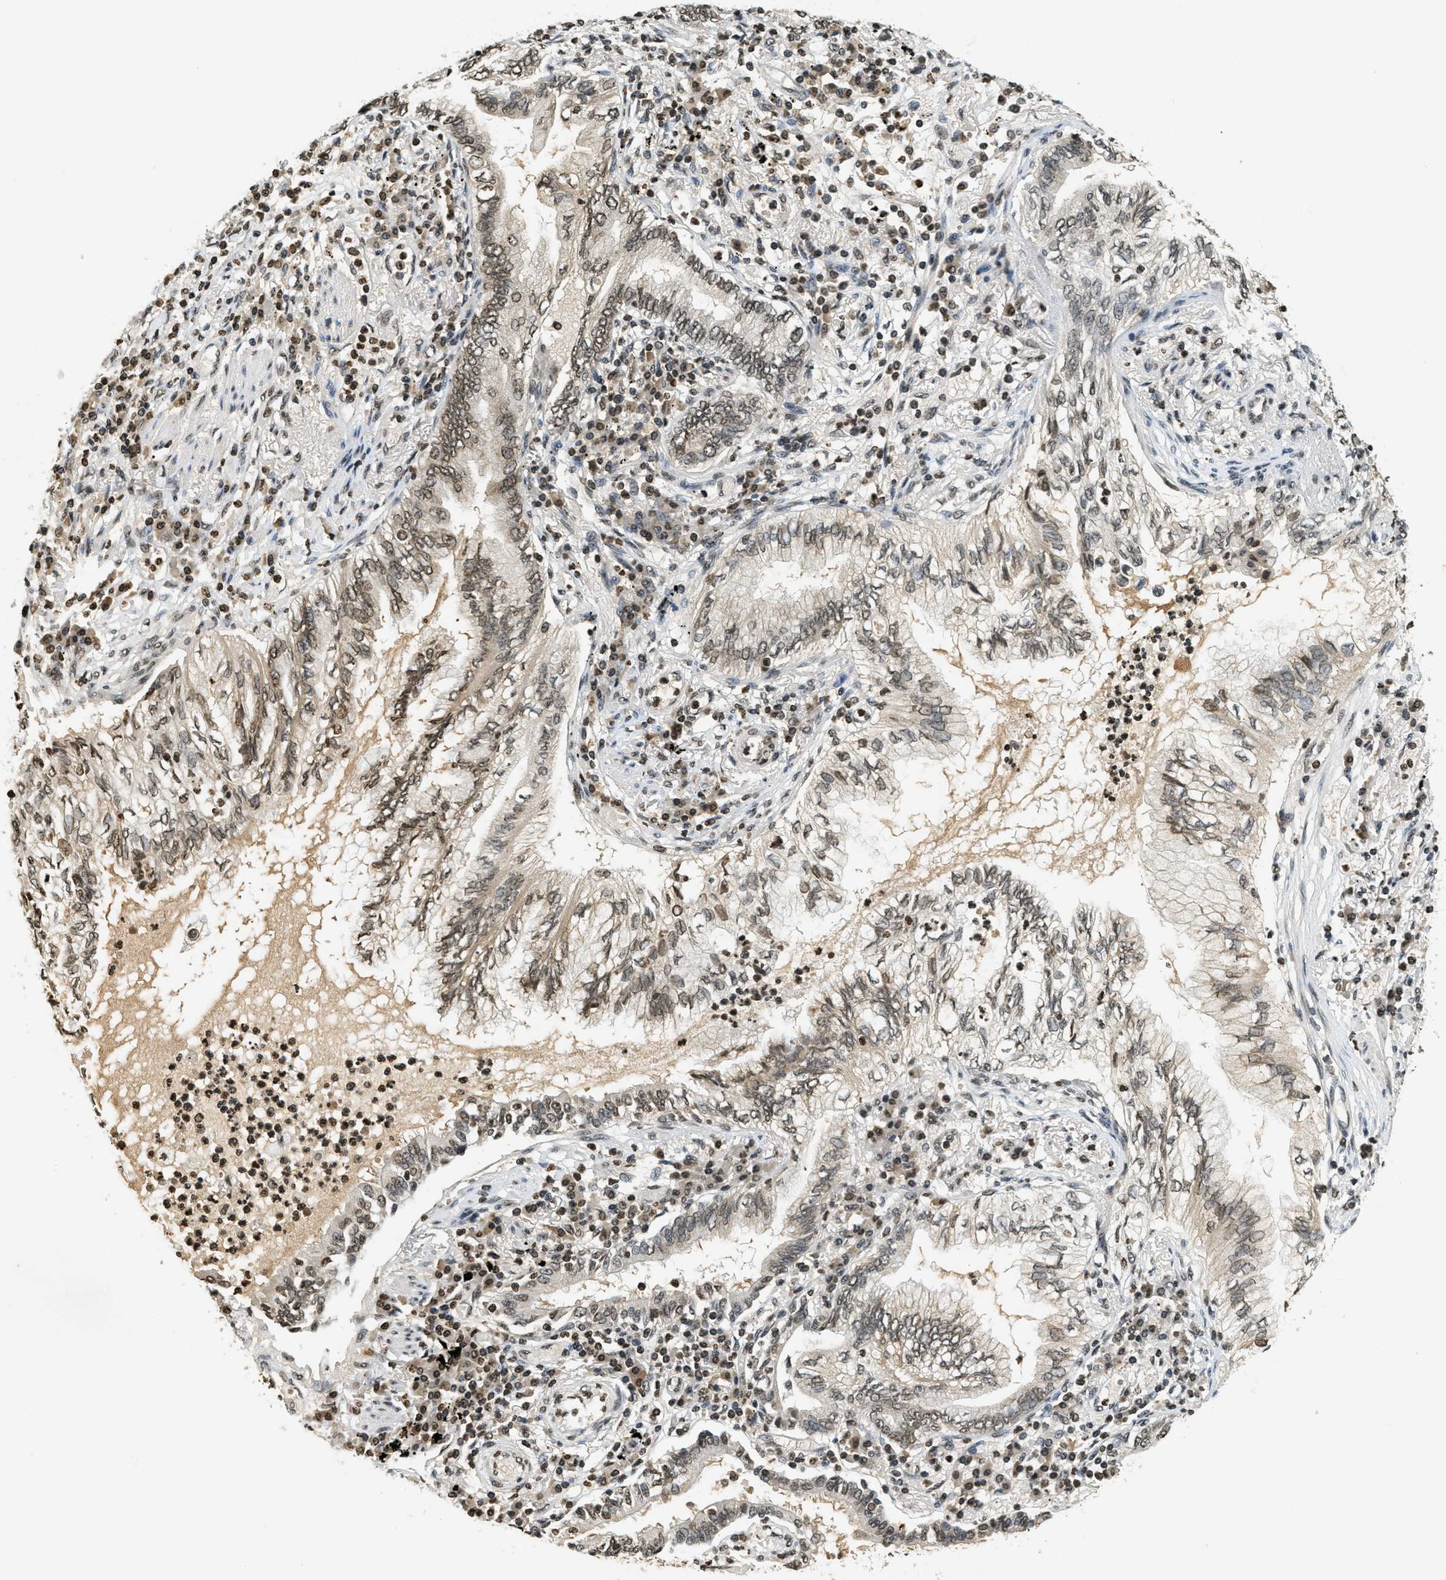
{"staining": {"intensity": "moderate", "quantity": ">75%", "location": "nuclear"}, "tissue": "lung cancer", "cell_type": "Tumor cells", "image_type": "cancer", "snomed": [{"axis": "morphology", "description": "Normal tissue, NOS"}, {"axis": "morphology", "description": "Adenocarcinoma, NOS"}, {"axis": "topography", "description": "Bronchus"}, {"axis": "topography", "description": "Lung"}], "caption": "Moderate nuclear protein staining is present in about >75% of tumor cells in lung cancer (adenocarcinoma). Nuclei are stained in blue.", "gene": "LDB2", "patient": {"sex": "female", "age": 70}}